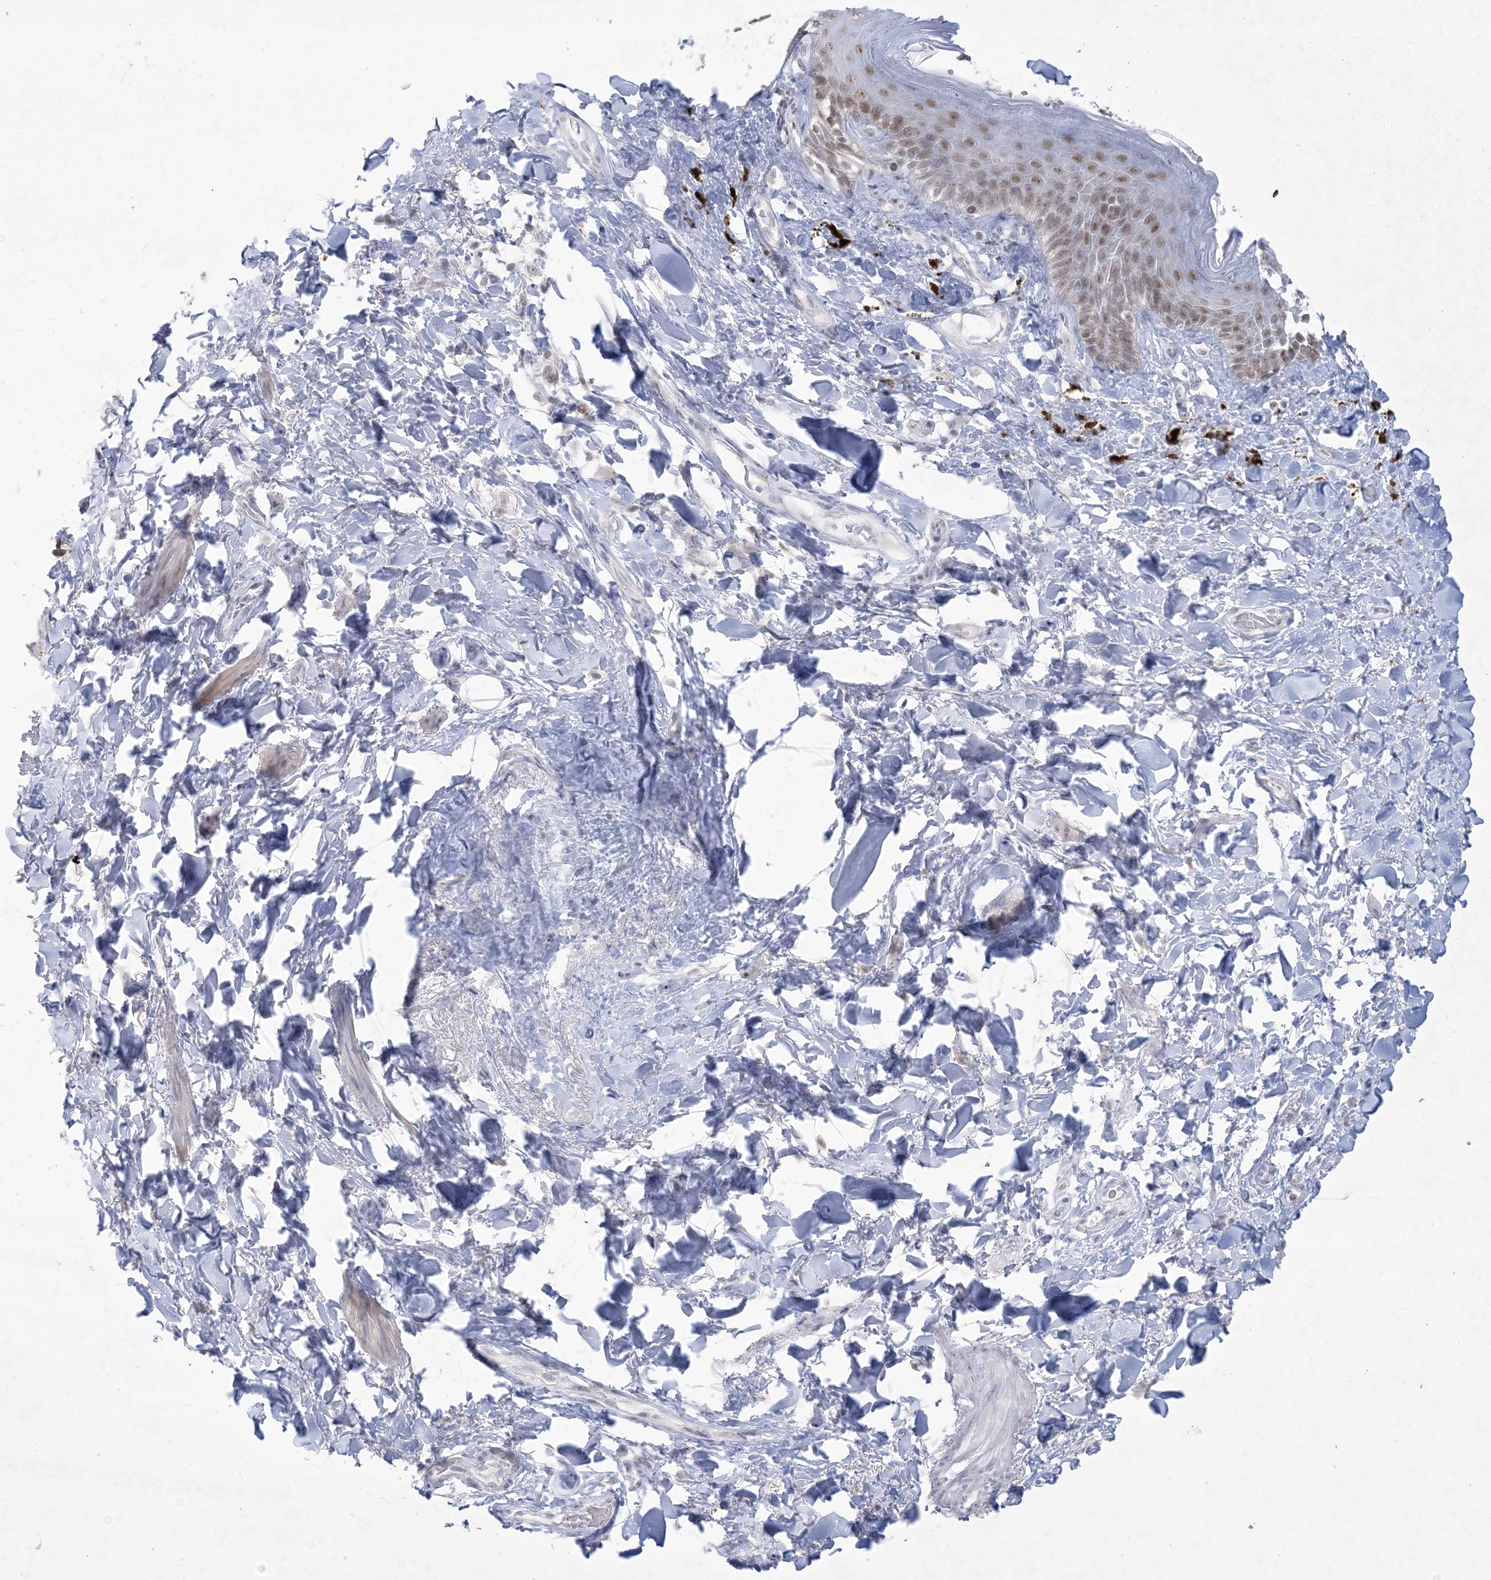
{"staining": {"intensity": "moderate", "quantity": ">75%", "location": "cytoplasmic/membranous,nuclear"}, "tissue": "skin", "cell_type": "Epidermal cells", "image_type": "normal", "snomed": [{"axis": "morphology", "description": "Normal tissue, NOS"}, {"axis": "topography", "description": "Anal"}], "caption": "Protein staining reveals moderate cytoplasmic/membranous,nuclear positivity in approximately >75% of epidermal cells in benign skin.", "gene": "HOMEZ", "patient": {"sex": "female", "age": 78}}